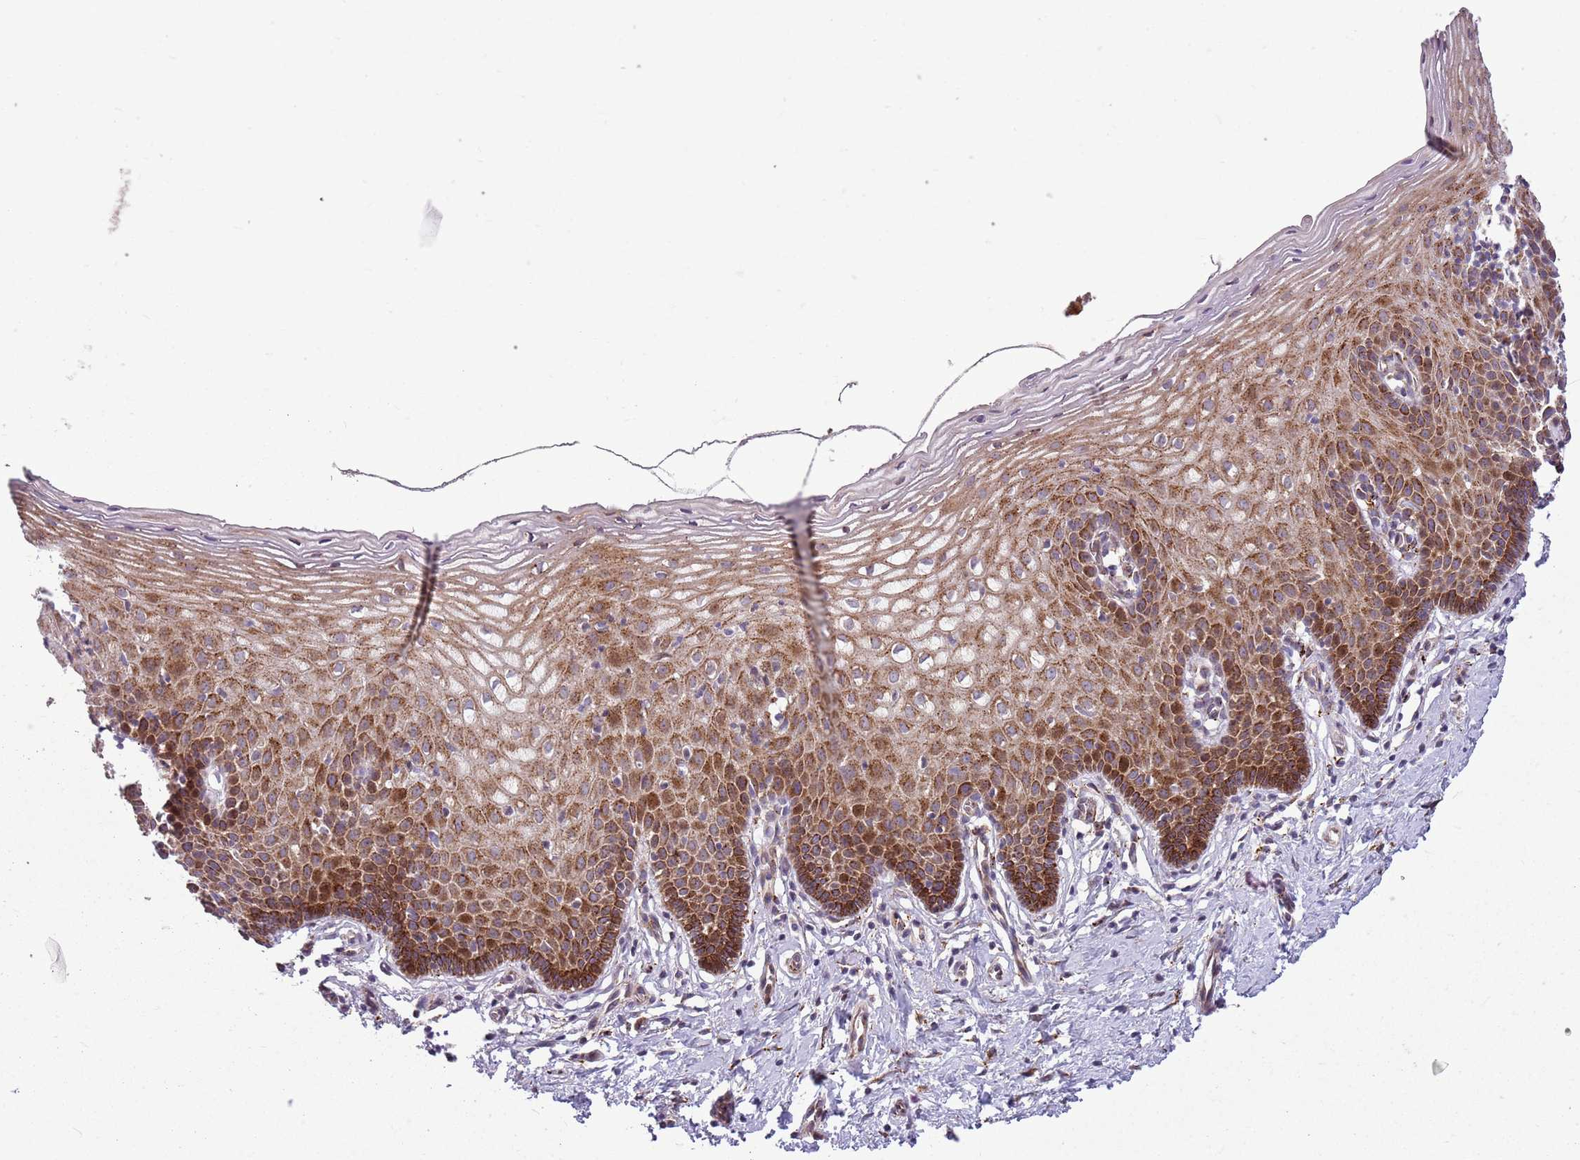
{"staining": {"intensity": "moderate", "quantity": ">75%", "location": "cytoplasmic/membranous"}, "tissue": "cervix", "cell_type": "Glandular cells", "image_type": "normal", "snomed": [{"axis": "morphology", "description": "Normal tissue, NOS"}, {"axis": "topography", "description": "Cervix"}], "caption": "This histopathology image displays normal cervix stained with IHC to label a protein in brown. The cytoplasmic/membranous of glandular cells show moderate positivity for the protein. Nuclei are counter-stained blue.", "gene": "PVRIG", "patient": {"sex": "female", "age": 36}}